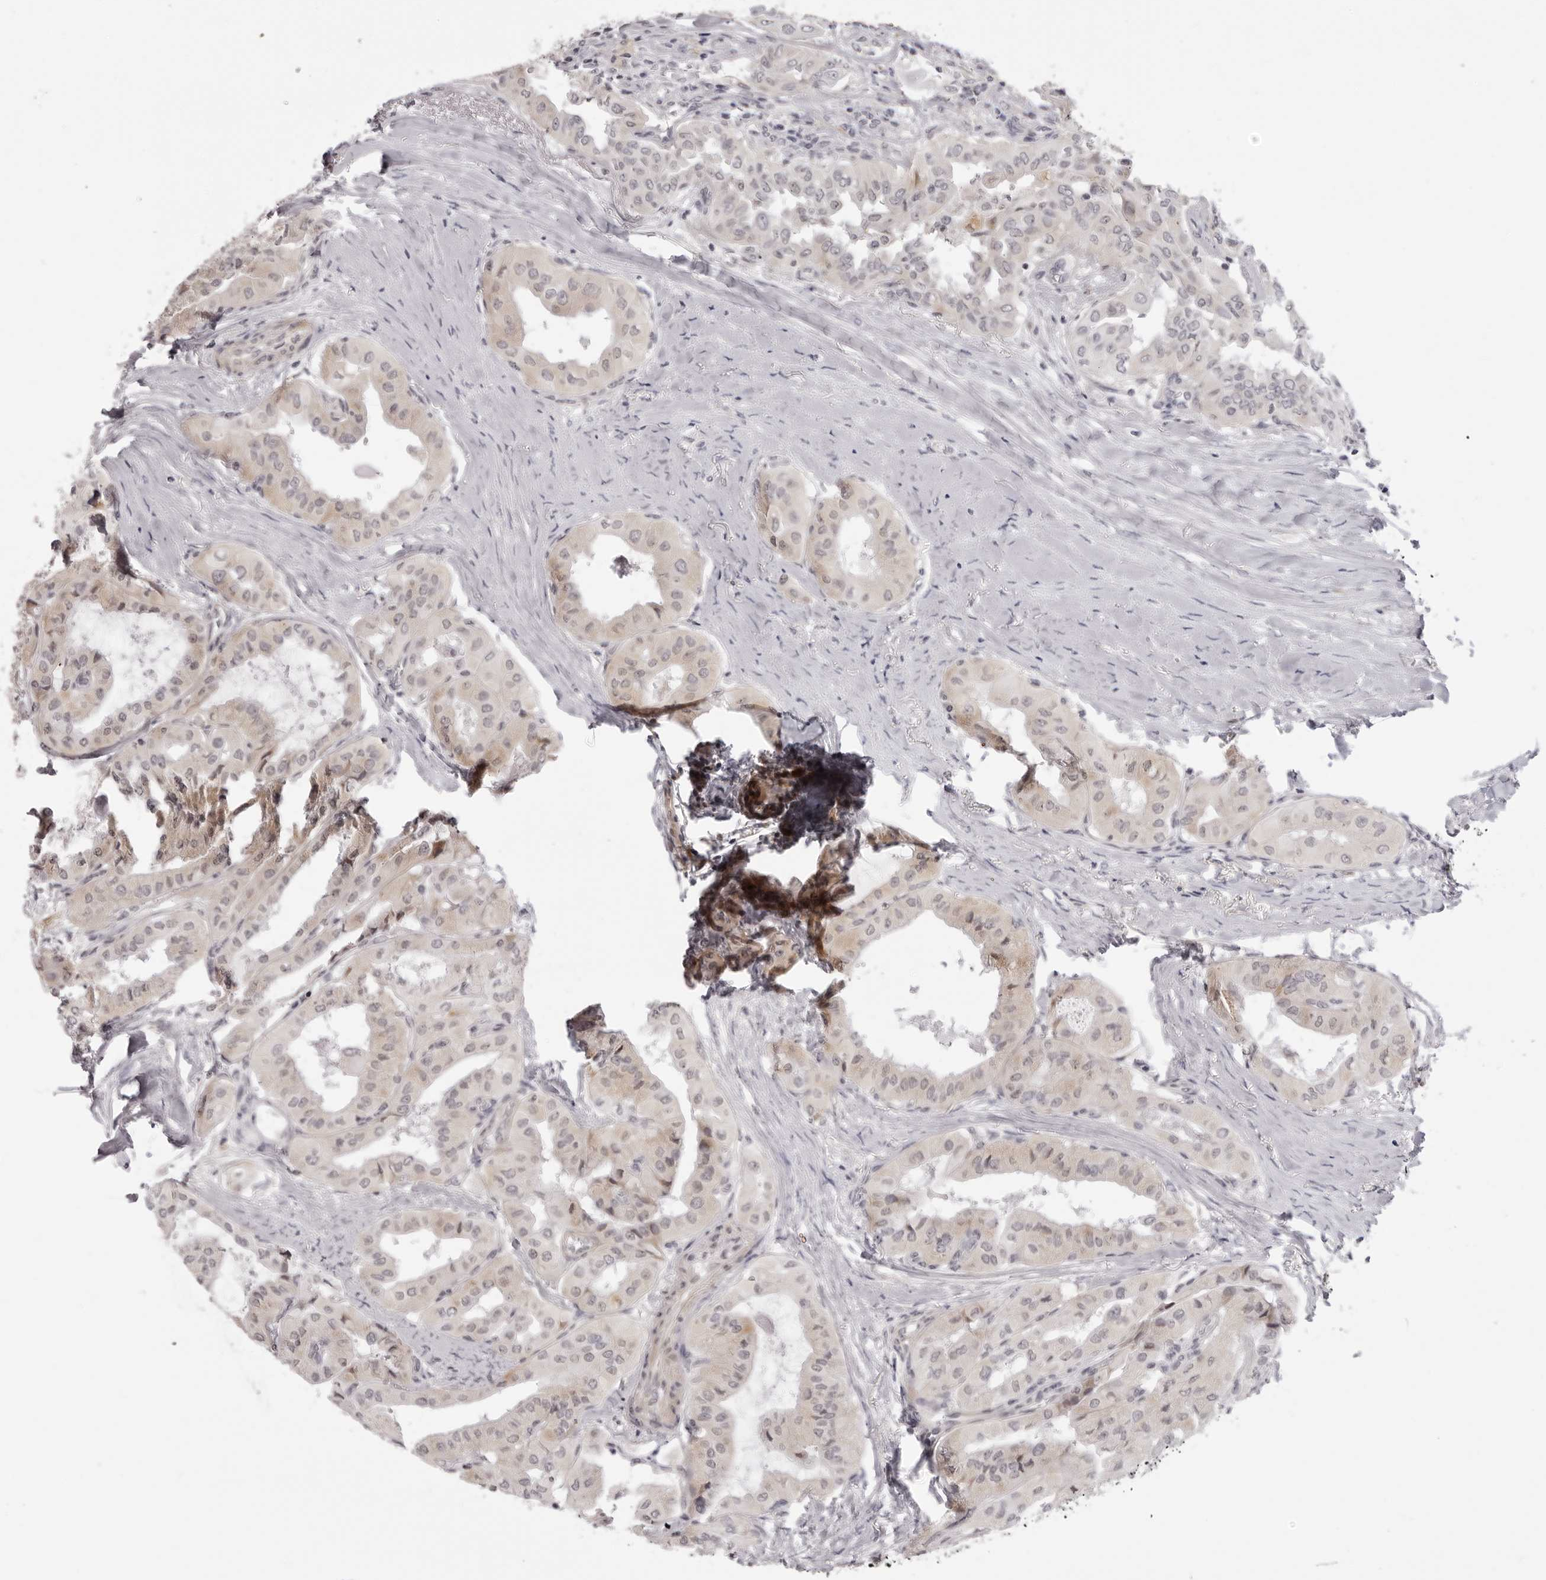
{"staining": {"intensity": "negative", "quantity": "none", "location": "none"}, "tissue": "thyroid cancer", "cell_type": "Tumor cells", "image_type": "cancer", "snomed": [{"axis": "morphology", "description": "Papillary adenocarcinoma, NOS"}, {"axis": "topography", "description": "Thyroid gland"}], "caption": "Protein analysis of papillary adenocarcinoma (thyroid) reveals no significant positivity in tumor cells.", "gene": "SUGCT", "patient": {"sex": "female", "age": 59}}